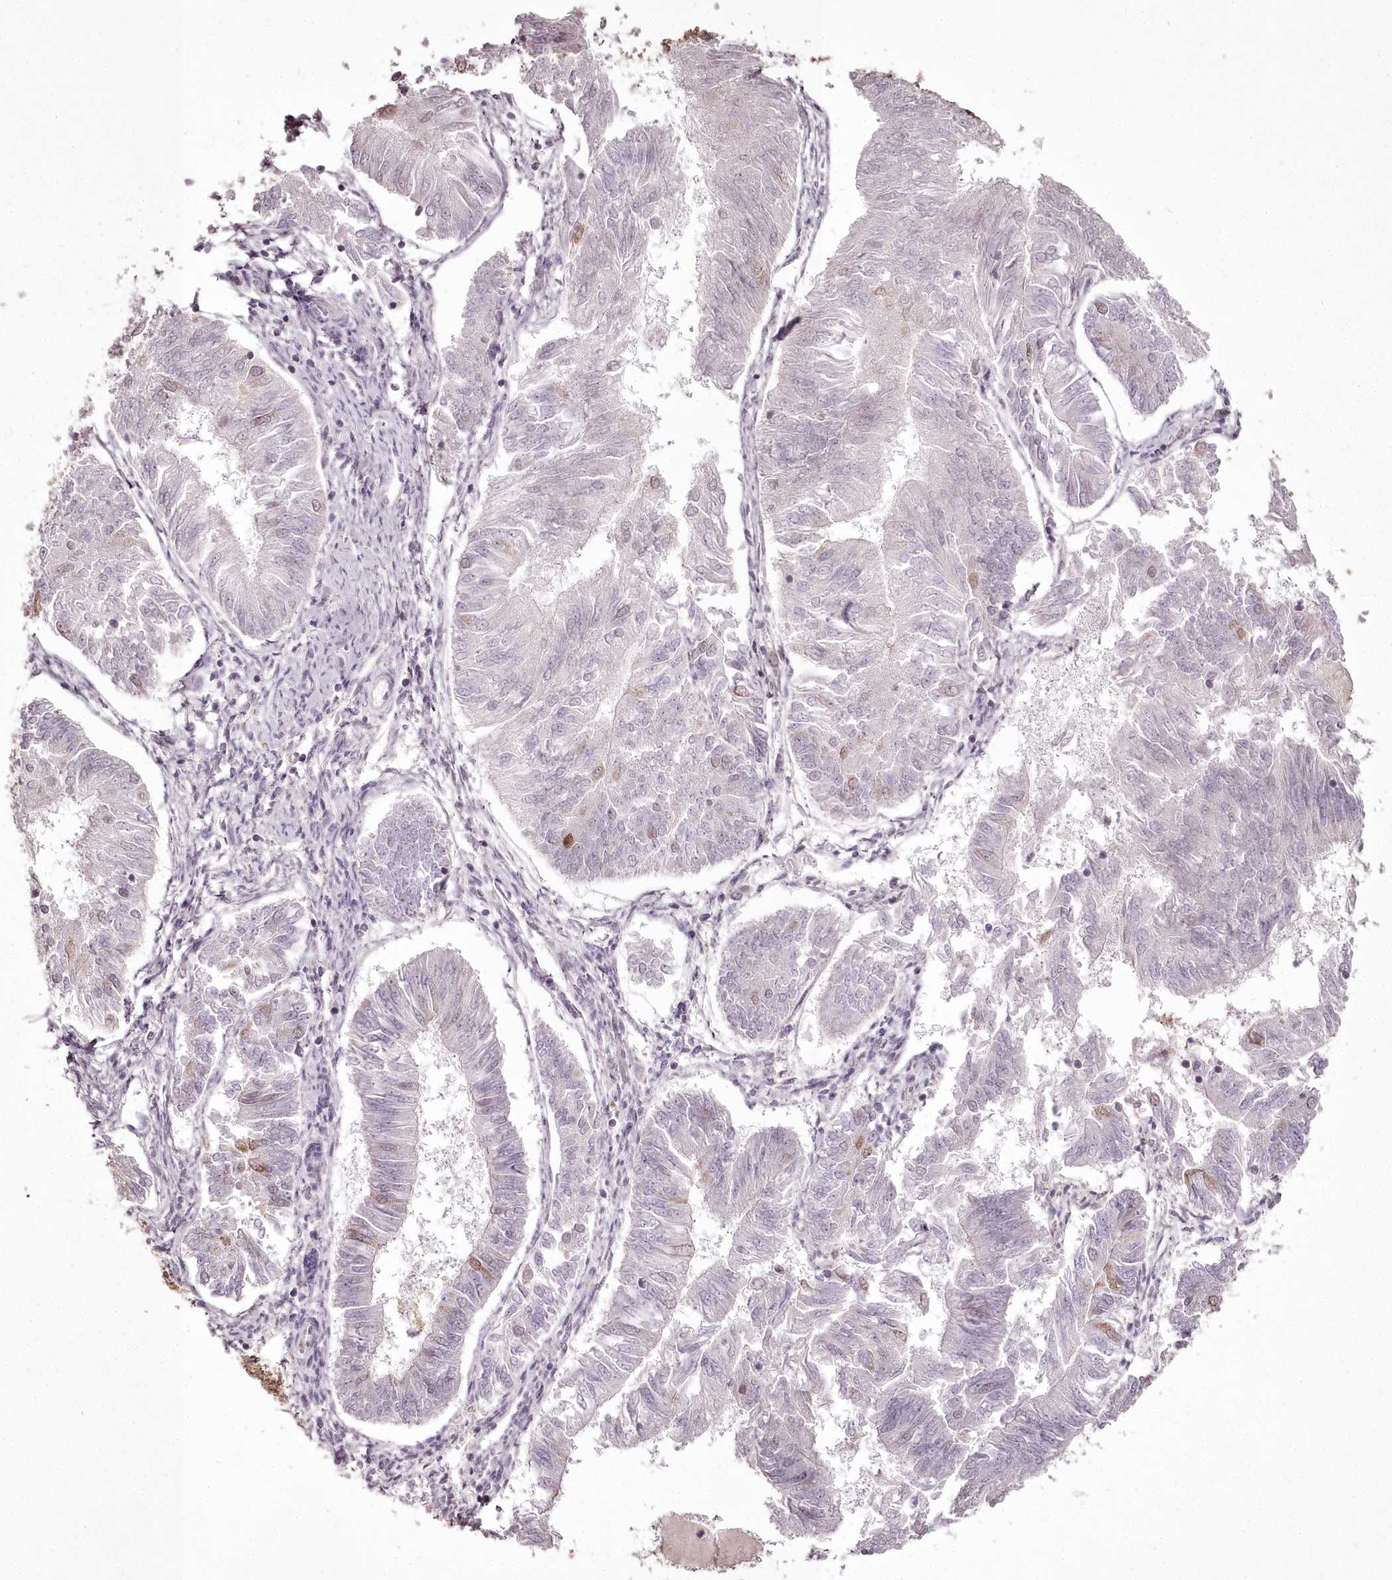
{"staining": {"intensity": "moderate", "quantity": "<25%", "location": "nuclear"}, "tissue": "endometrial cancer", "cell_type": "Tumor cells", "image_type": "cancer", "snomed": [{"axis": "morphology", "description": "Adenocarcinoma, NOS"}, {"axis": "topography", "description": "Endometrium"}], "caption": "IHC photomicrograph of neoplastic tissue: human endometrial adenocarcinoma stained using immunohistochemistry (IHC) reveals low levels of moderate protein expression localized specifically in the nuclear of tumor cells, appearing as a nuclear brown color.", "gene": "CHCHD2", "patient": {"sex": "female", "age": 58}}